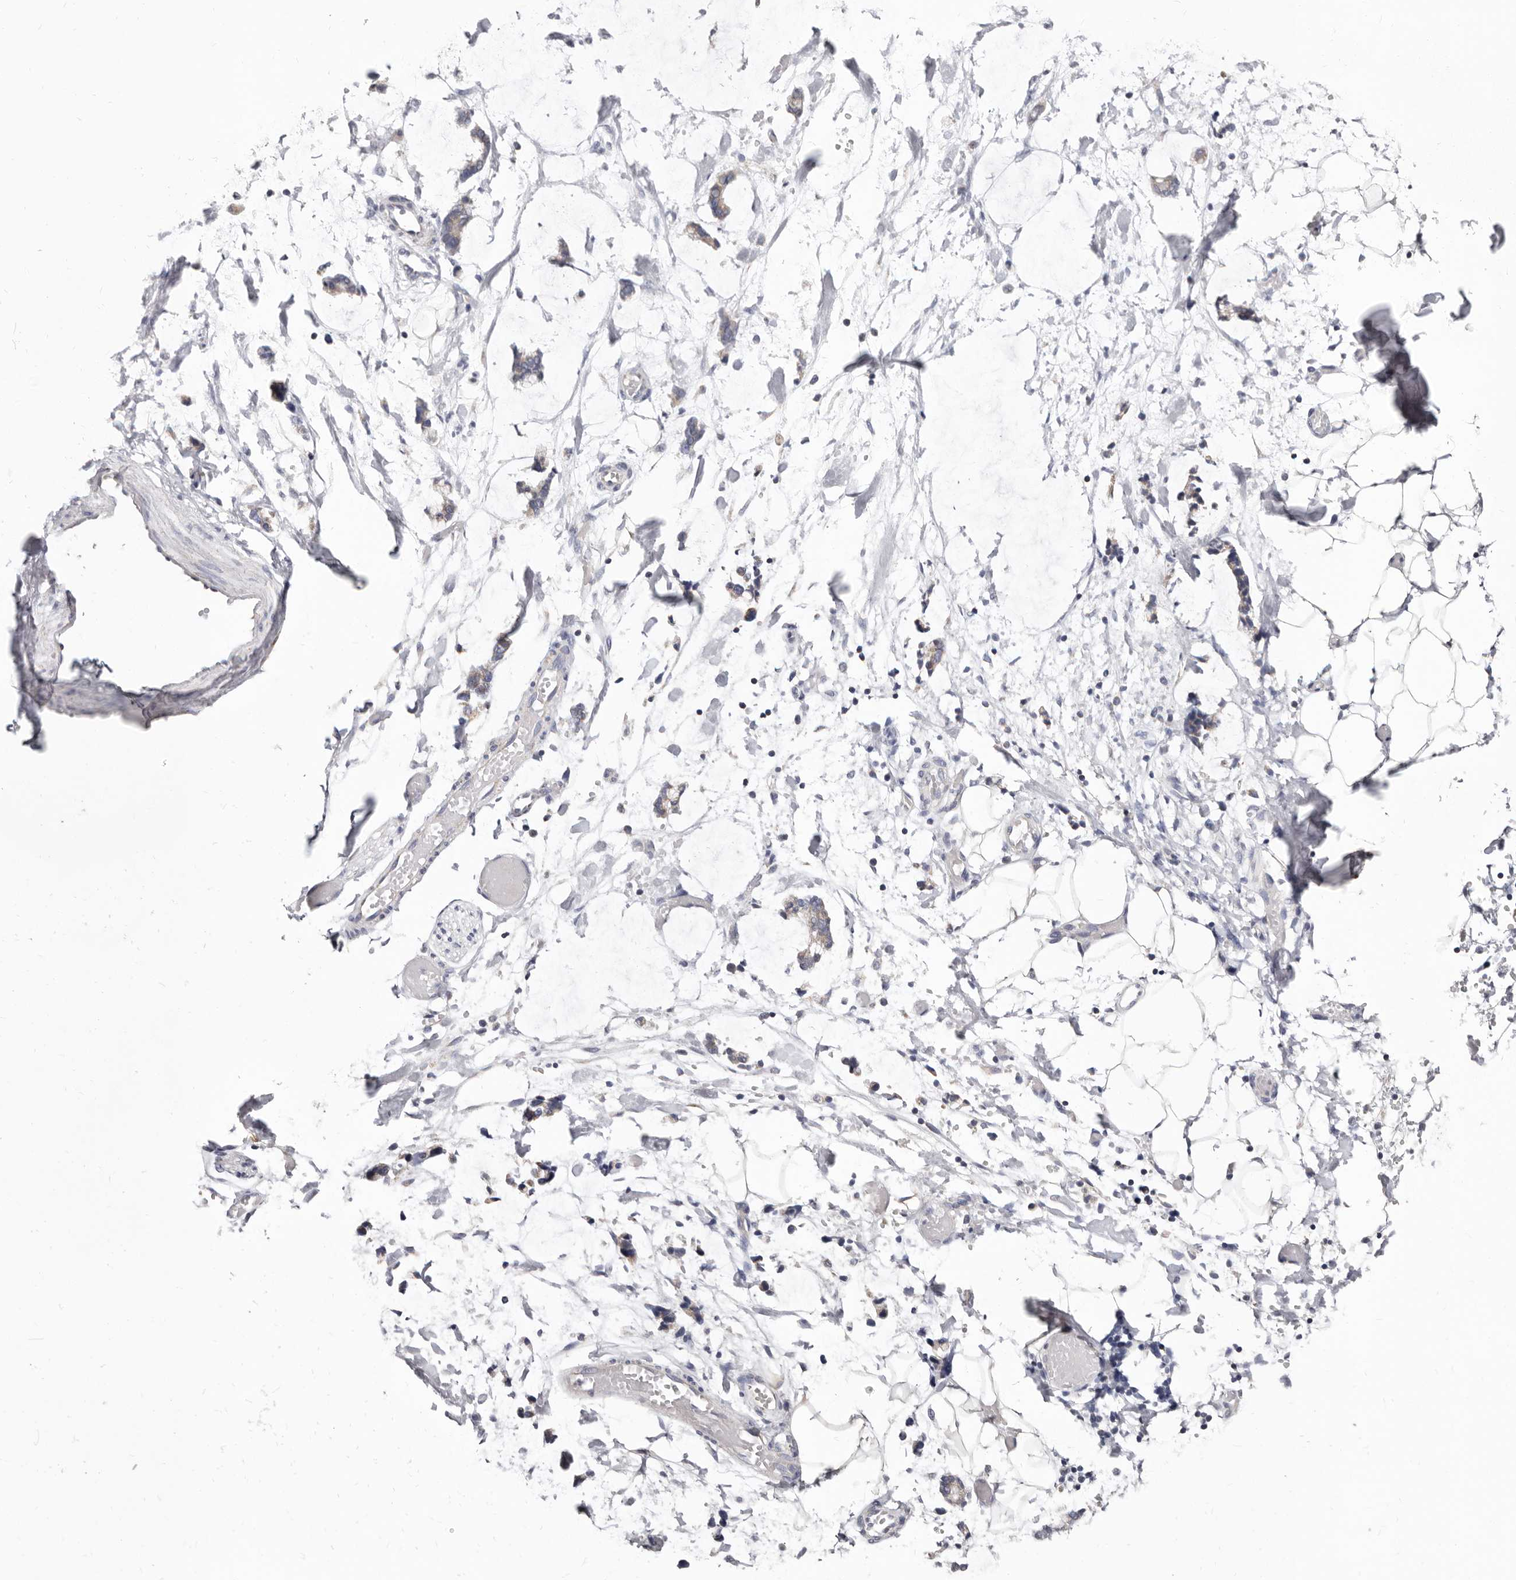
{"staining": {"intensity": "negative", "quantity": "none", "location": "none"}, "tissue": "adipose tissue", "cell_type": "Adipocytes", "image_type": "normal", "snomed": [{"axis": "morphology", "description": "Normal tissue, NOS"}, {"axis": "morphology", "description": "Adenocarcinoma, NOS"}, {"axis": "topography", "description": "Smooth muscle"}, {"axis": "topography", "description": "Colon"}], "caption": "An immunohistochemistry histopathology image of normal adipose tissue is shown. There is no staining in adipocytes of adipose tissue.", "gene": "RSPO2", "patient": {"sex": "male", "age": 14}}